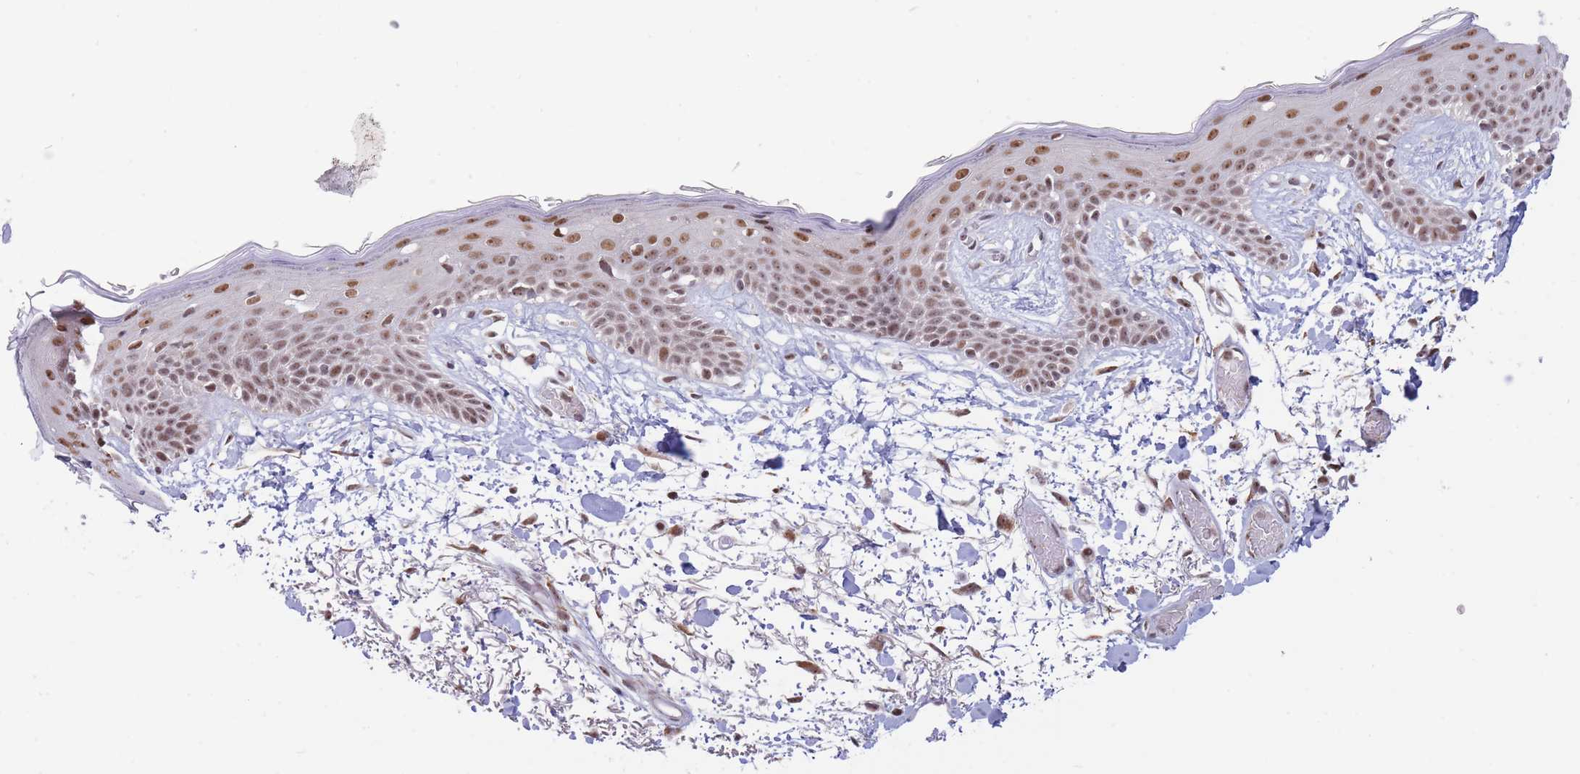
{"staining": {"intensity": "negative", "quantity": "none", "location": "none"}, "tissue": "skin", "cell_type": "Fibroblasts", "image_type": "normal", "snomed": [{"axis": "morphology", "description": "Normal tissue, NOS"}, {"axis": "topography", "description": "Skin"}], "caption": "Photomicrograph shows no significant protein positivity in fibroblasts of normal skin. (Stains: DAB (3,3'-diaminobenzidine) IHC with hematoxylin counter stain, Microscopy: brightfield microscopy at high magnification).", "gene": "TARBP2", "patient": {"sex": "male", "age": 79}}